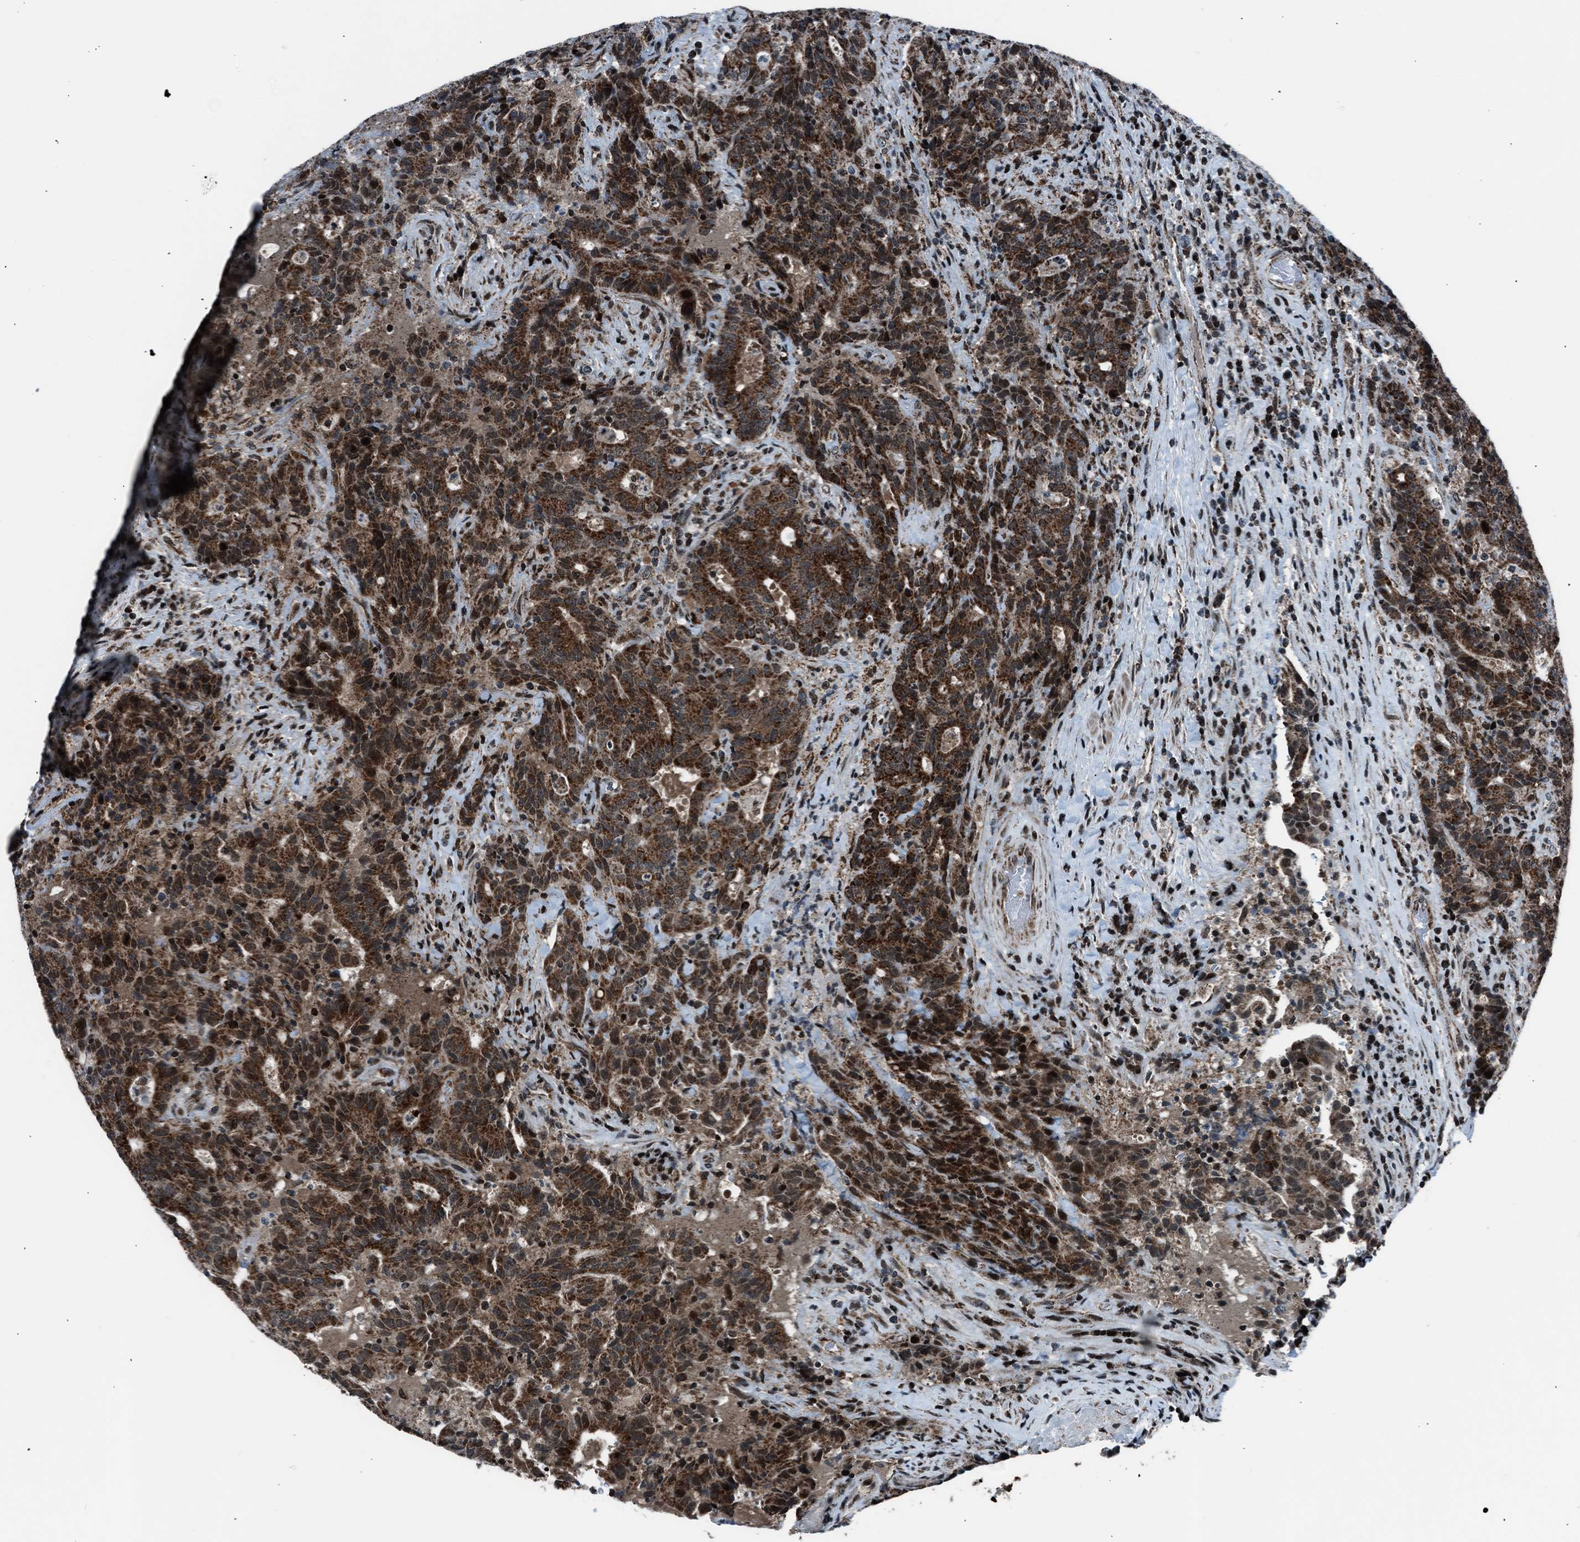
{"staining": {"intensity": "strong", "quantity": ">75%", "location": "cytoplasmic/membranous"}, "tissue": "colorectal cancer", "cell_type": "Tumor cells", "image_type": "cancer", "snomed": [{"axis": "morphology", "description": "Adenocarcinoma, NOS"}, {"axis": "topography", "description": "Colon"}], "caption": "Tumor cells show high levels of strong cytoplasmic/membranous expression in about >75% of cells in adenocarcinoma (colorectal).", "gene": "MORC3", "patient": {"sex": "female", "age": 75}}